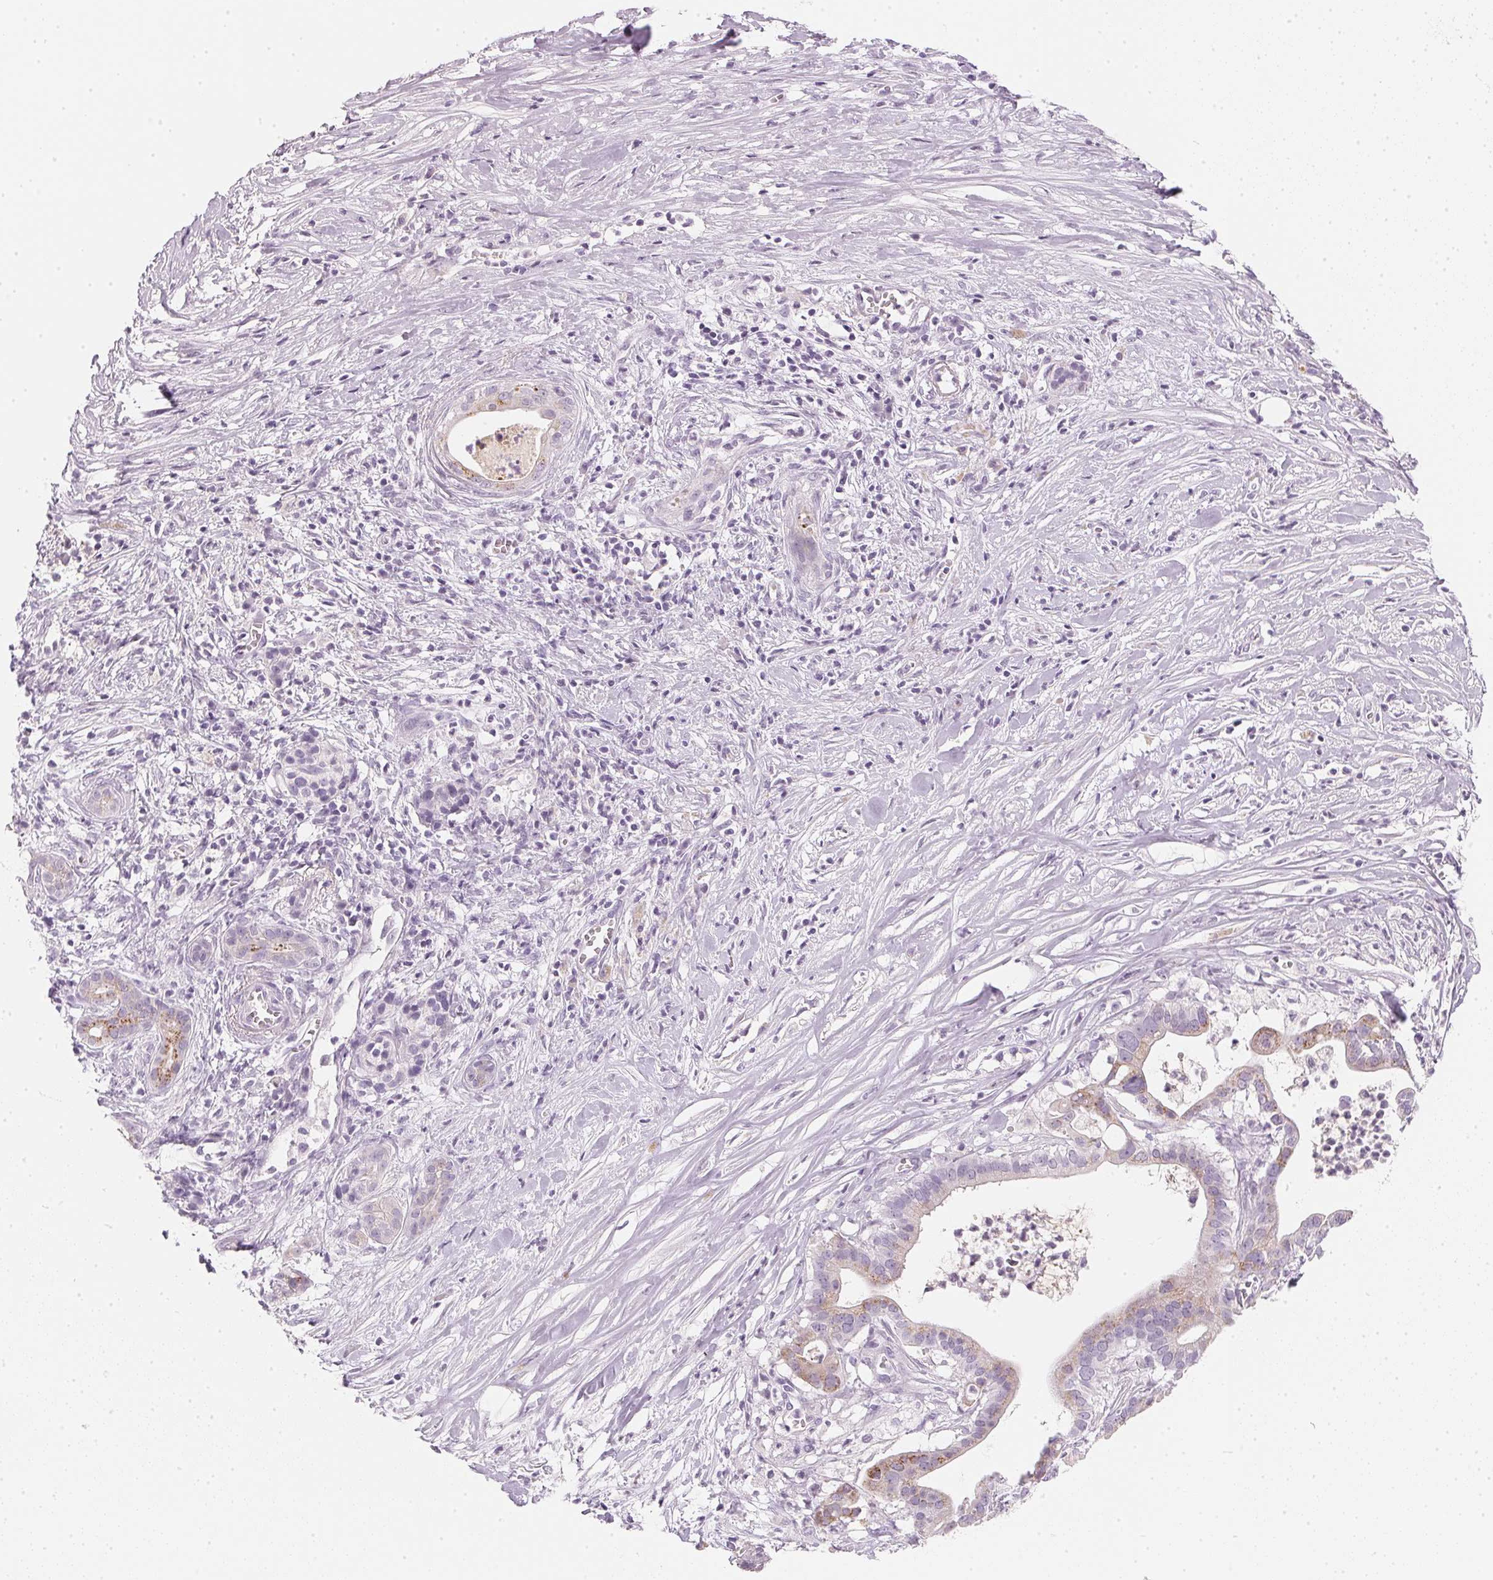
{"staining": {"intensity": "moderate", "quantity": "<25%", "location": "cytoplasmic/membranous"}, "tissue": "pancreatic cancer", "cell_type": "Tumor cells", "image_type": "cancer", "snomed": [{"axis": "morphology", "description": "Adenocarcinoma, NOS"}, {"axis": "topography", "description": "Pancreas"}], "caption": "Immunohistochemistry of human pancreatic cancer (adenocarcinoma) demonstrates low levels of moderate cytoplasmic/membranous positivity in approximately <25% of tumor cells.", "gene": "CHST4", "patient": {"sex": "male", "age": 61}}